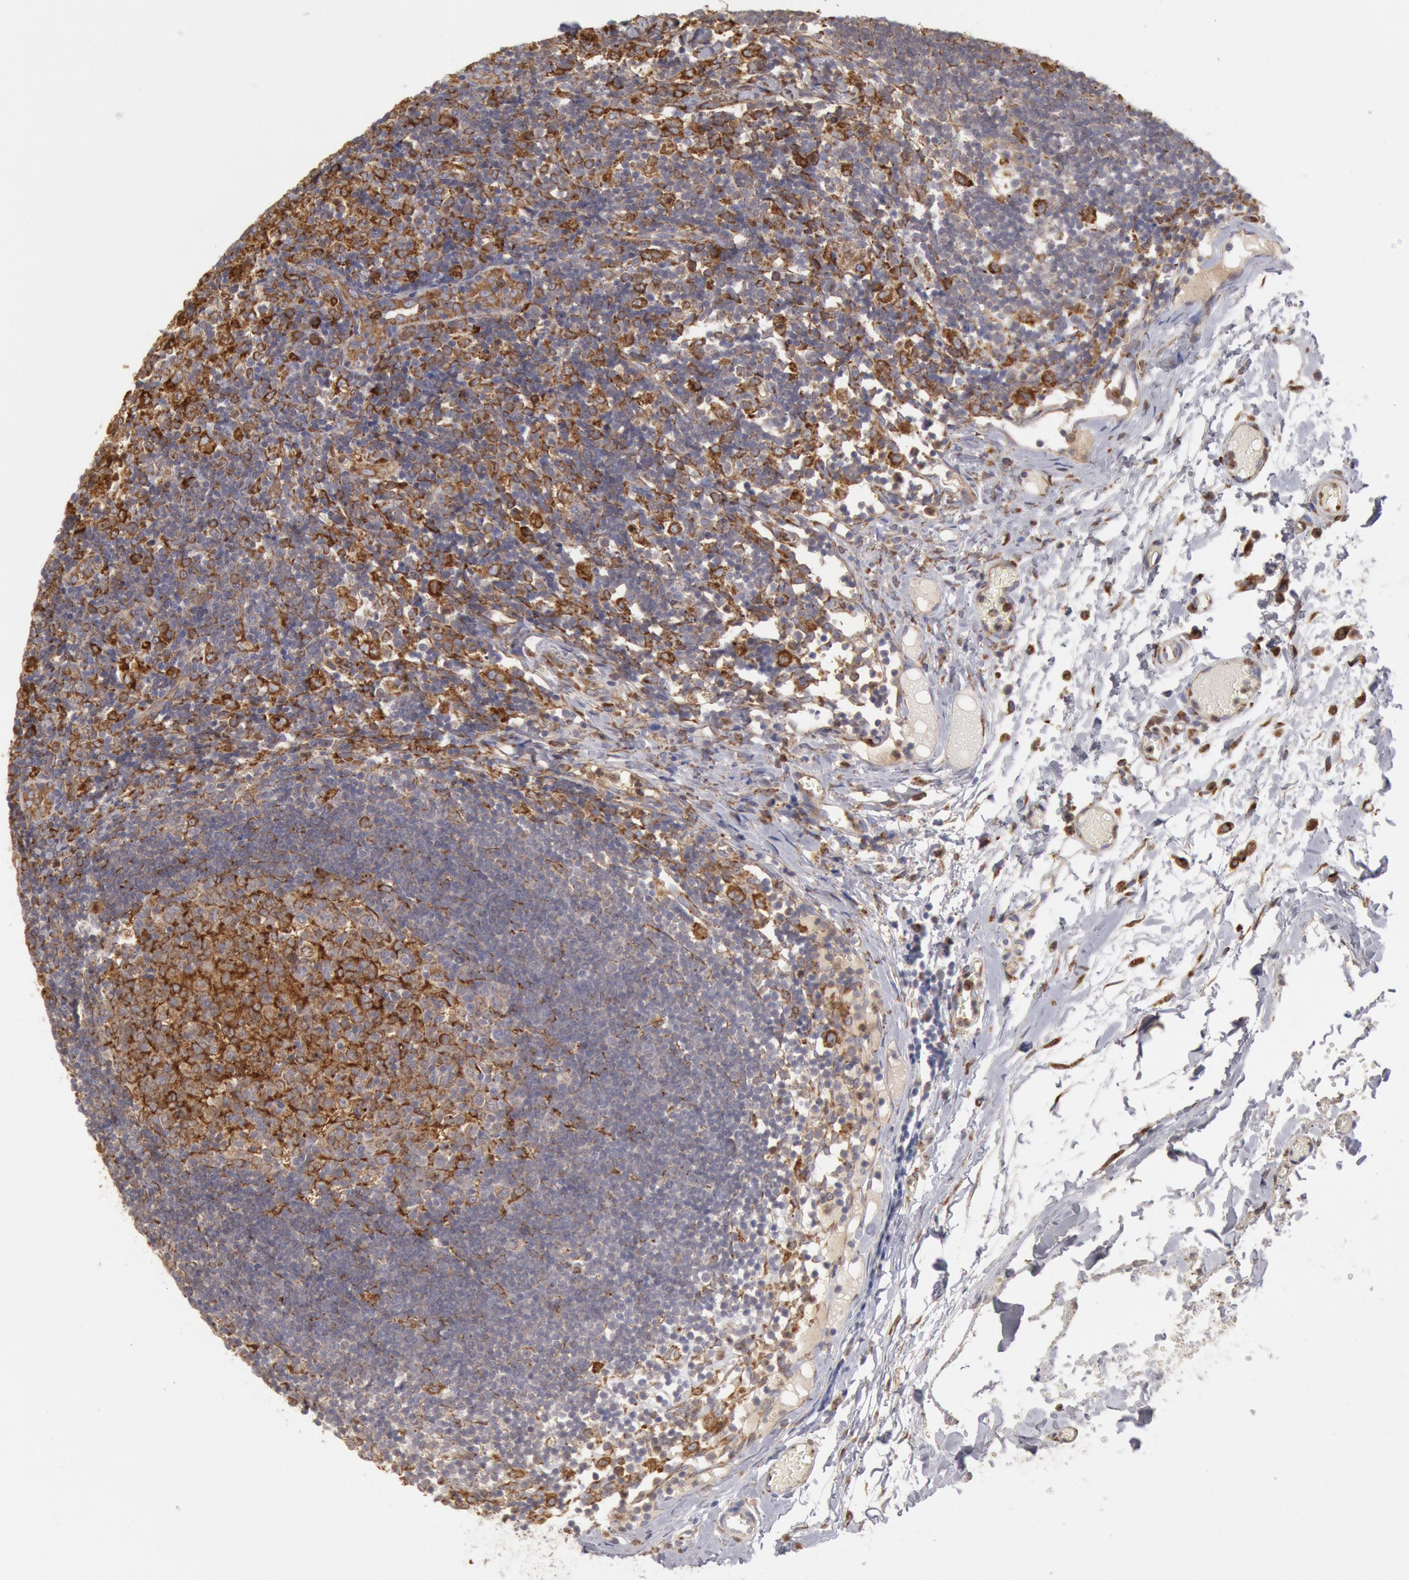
{"staining": {"intensity": "moderate", "quantity": "25%-75%", "location": "cytoplasmic/membranous"}, "tissue": "lymph node", "cell_type": "Germinal center cells", "image_type": "normal", "snomed": [{"axis": "morphology", "description": "Normal tissue, NOS"}, {"axis": "morphology", "description": "Inflammation, NOS"}, {"axis": "topography", "description": "Lymph node"}, {"axis": "topography", "description": "Salivary gland"}], "caption": "Lymph node was stained to show a protein in brown. There is medium levels of moderate cytoplasmic/membranous positivity in approximately 25%-75% of germinal center cells. Ihc stains the protein of interest in brown and the nuclei are stained blue.", "gene": "ERP44", "patient": {"sex": "male", "age": 3}}